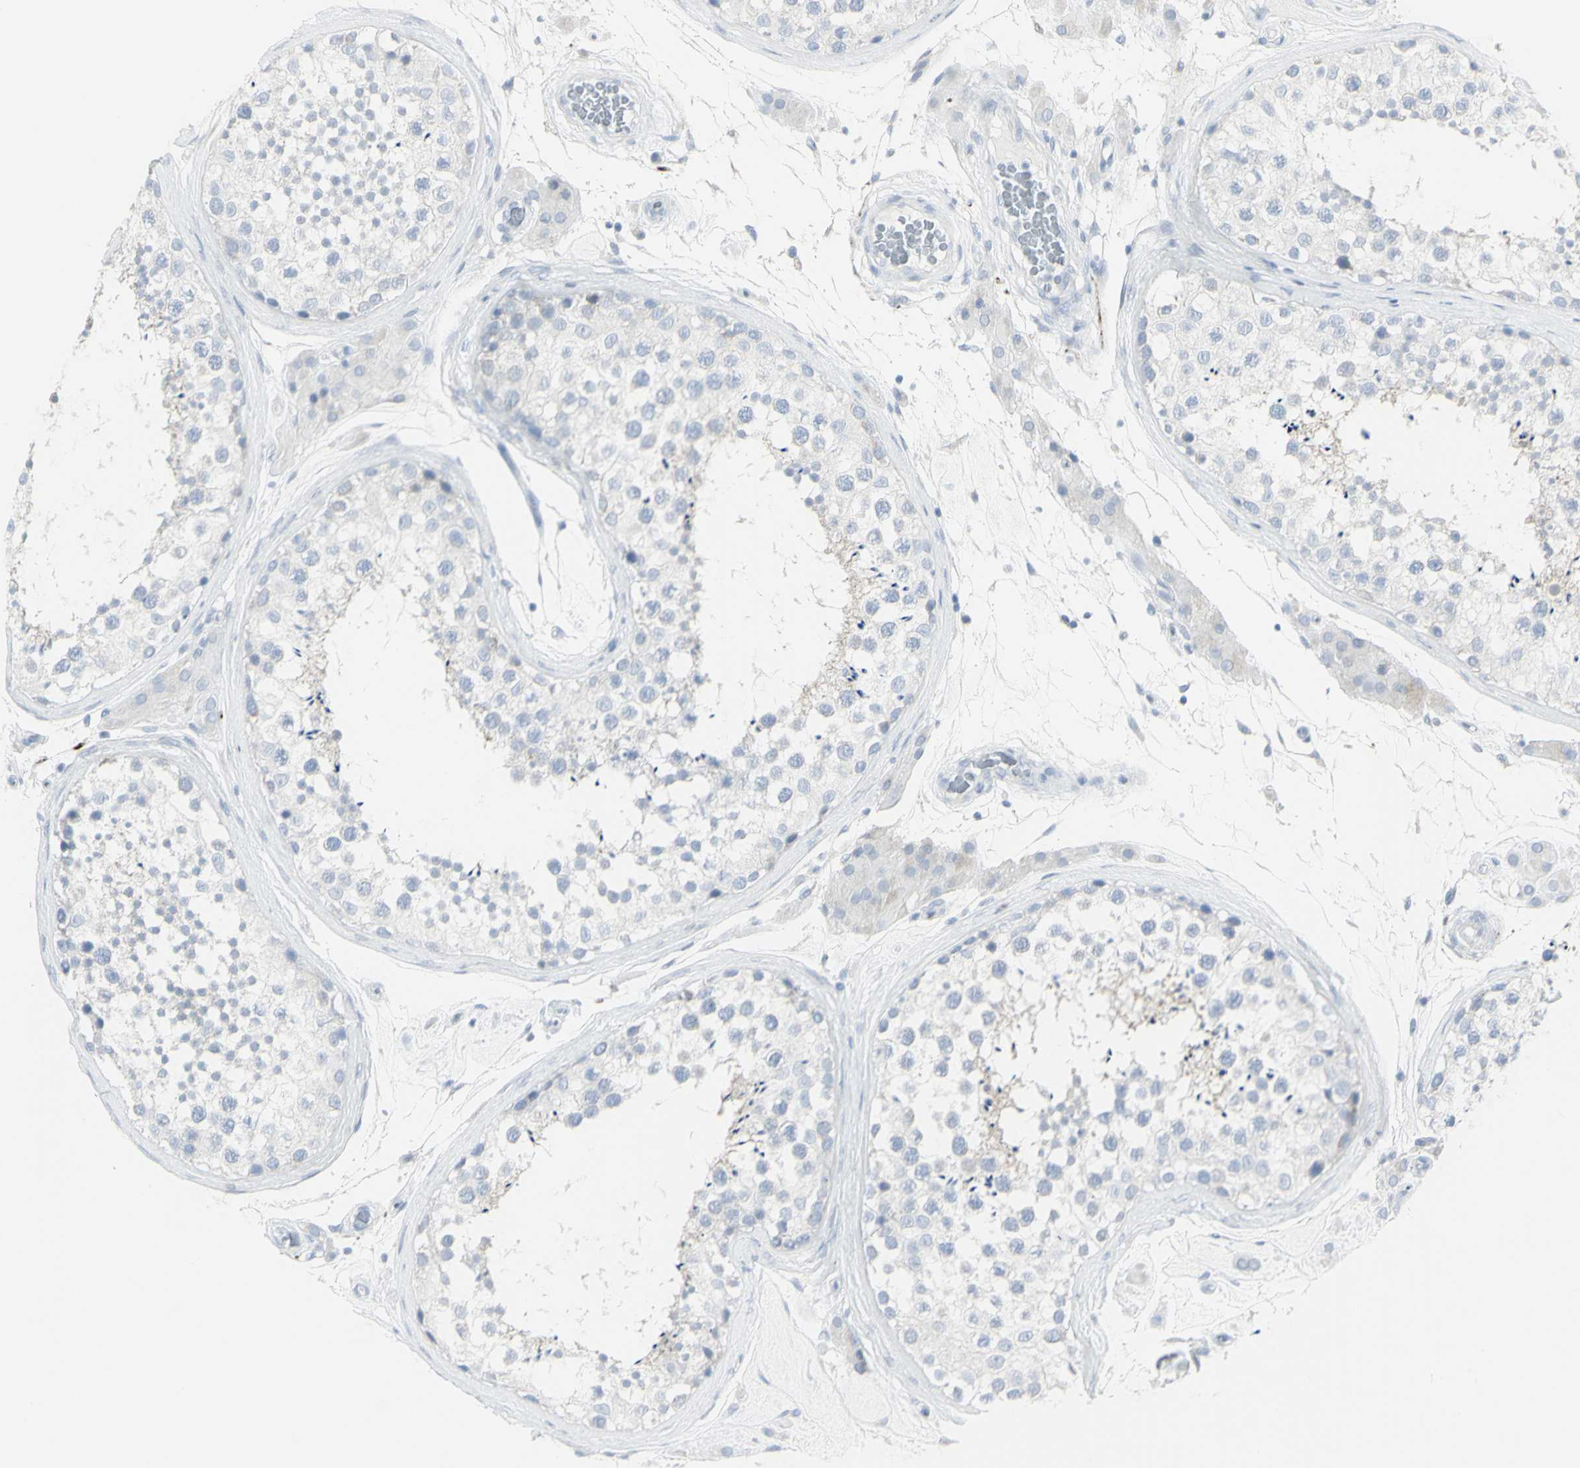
{"staining": {"intensity": "negative", "quantity": "none", "location": "none"}, "tissue": "testis", "cell_type": "Cells in seminiferous ducts", "image_type": "normal", "snomed": [{"axis": "morphology", "description": "Normal tissue, NOS"}, {"axis": "topography", "description": "Testis"}], "caption": "Immunohistochemistry (IHC) histopathology image of benign human testis stained for a protein (brown), which exhibits no staining in cells in seminiferous ducts. (Stains: DAB (3,3'-diaminobenzidine) immunohistochemistry with hematoxylin counter stain, Microscopy: brightfield microscopy at high magnification).", "gene": "ENSG00000198211", "patient": {"sex": "male", "age": 46}}